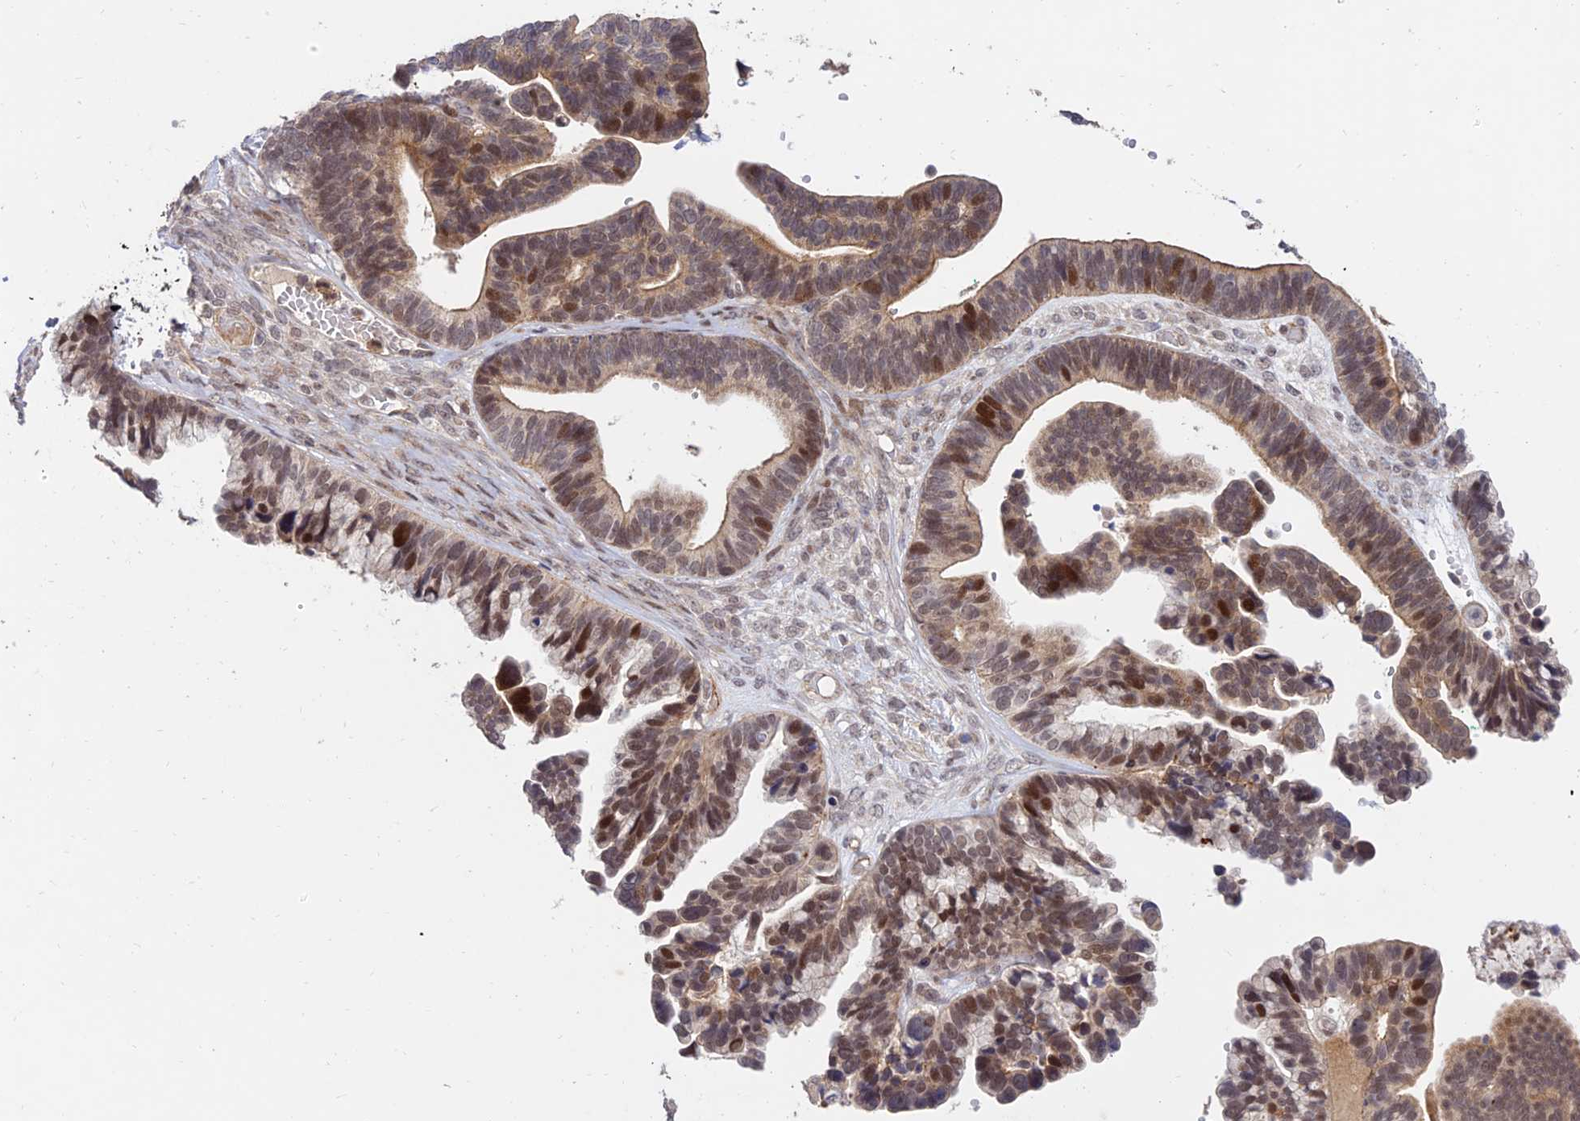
{"staining": {"intensity": "moderate", "quantity": ">75%", "location": "nuclear"}, "tissue": "ovarian cancer", "cell_type": "Tumor cells", "image_type": "cancer", "snomed": [{"axis": "morphology", "description": "Cystadenocarcinoma, serous, NOS"}, {"axis": "topography", "description": "Ovary"}], "caption": "Immunohistochemistry (IHC) photomicrograph of ovarian cancer (serous cystadenocarcinoma) stained for a protein (brown), which shows medium levels of moderate nuclear expression in about >75% of tumor cells.", "gene": "ZNF85", "patient": {"sex": "female", "age": 56}}